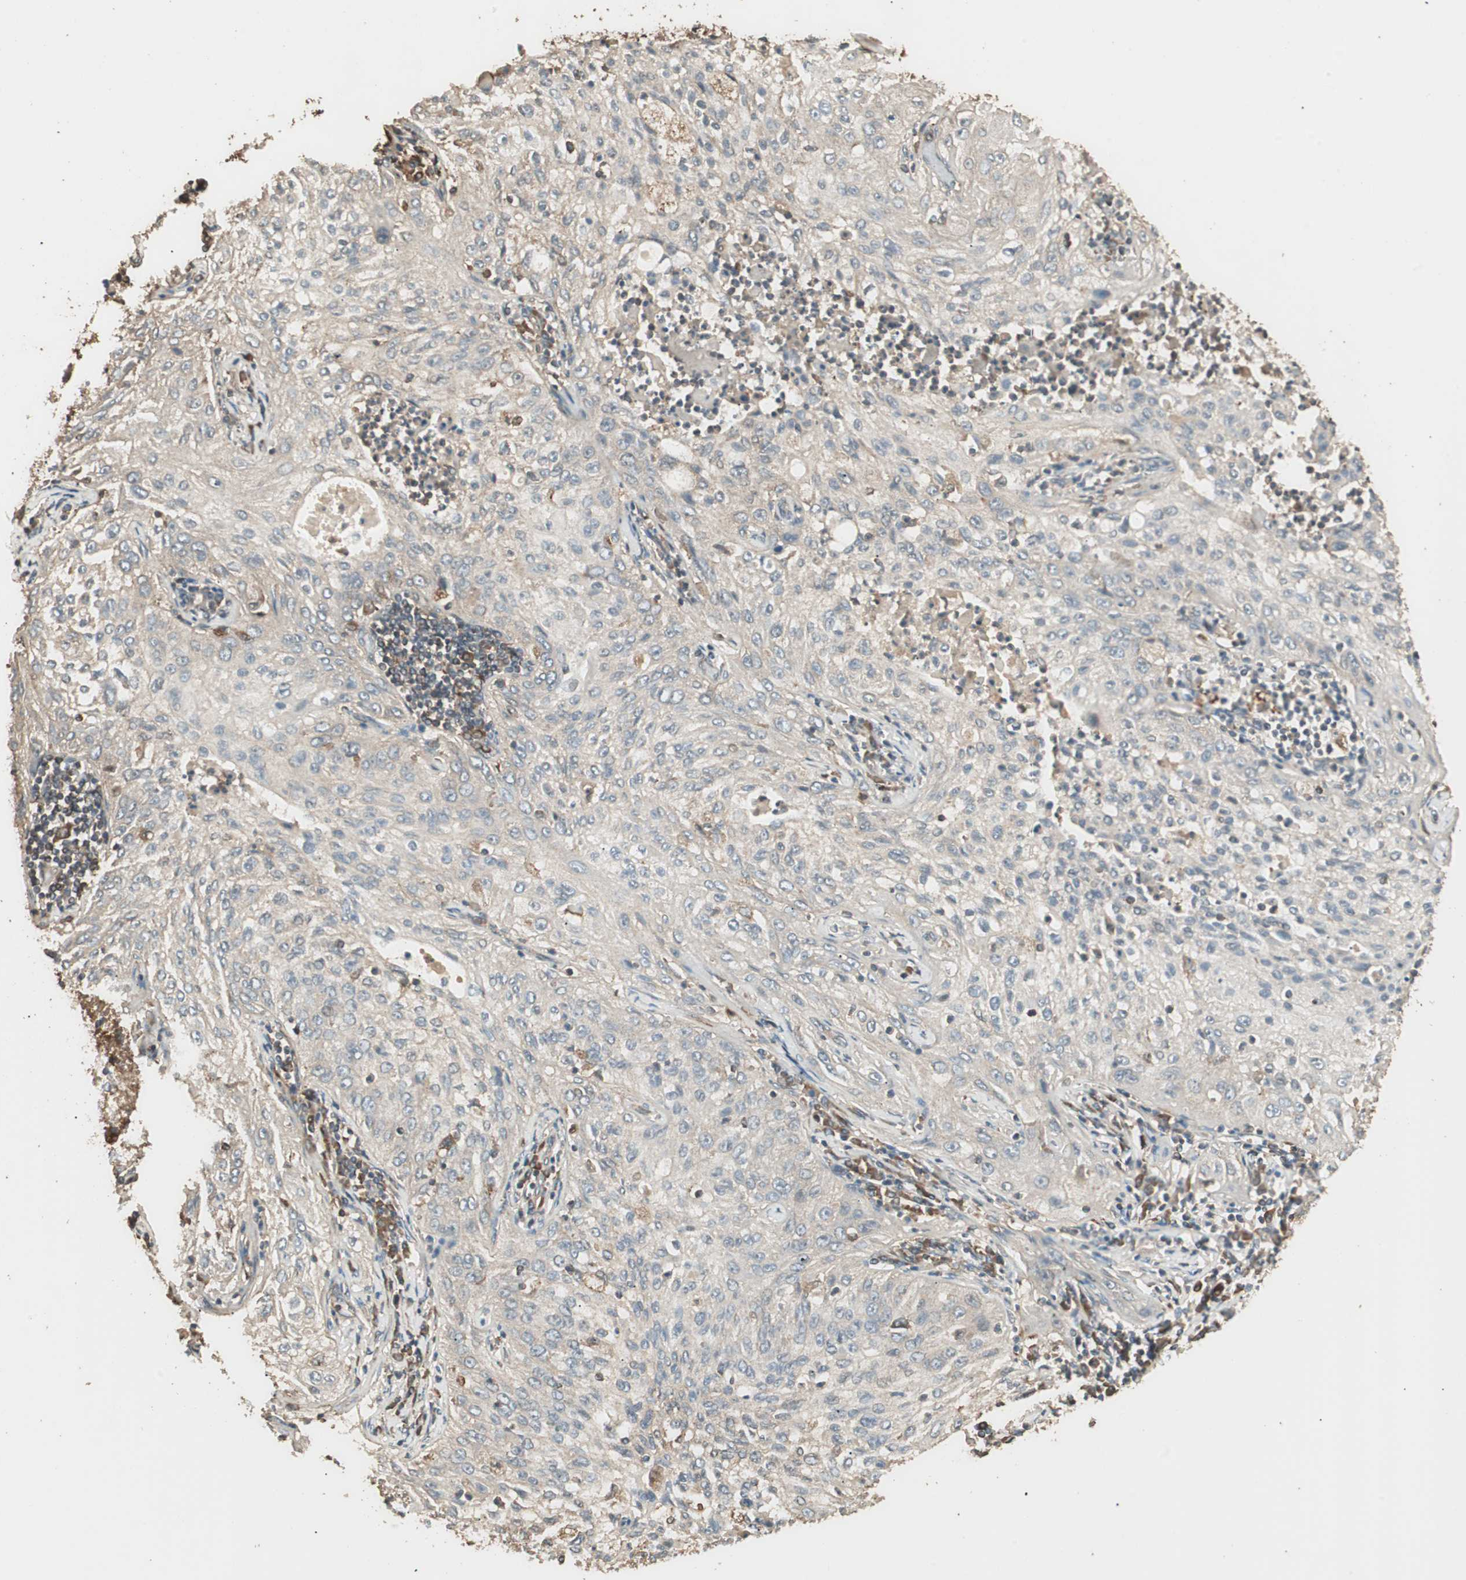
{"staining": {"intensity": "weak", "quantity": "25%-75%", "location": "cytoplasmic/membranous"}, "tissue": "lung cancer", "cell_type": "Tumor cells", "image_type": "cancer", "snomed": [{"axis": "morphology", "description": "Inflammation, NOS"}, {"axis": "morphology", "description": "Squamous cell carcinoma, NOS"}, {"axis": "topography", "description": "Lymph node"}, {"axis": "topography", "description": "Soft tissue"}, {"axis": "topography", "description": "Lung"}], "caption": "This micrograph displays lung cancer stained with IHC to label a protein in brown. The cytoplasmic/membranous of tumor cells show weak positivity for the protein. Nuclei are counter-stained blue.", "gene": "CCN4", "patient": {"sex": "male", "age": 66}}